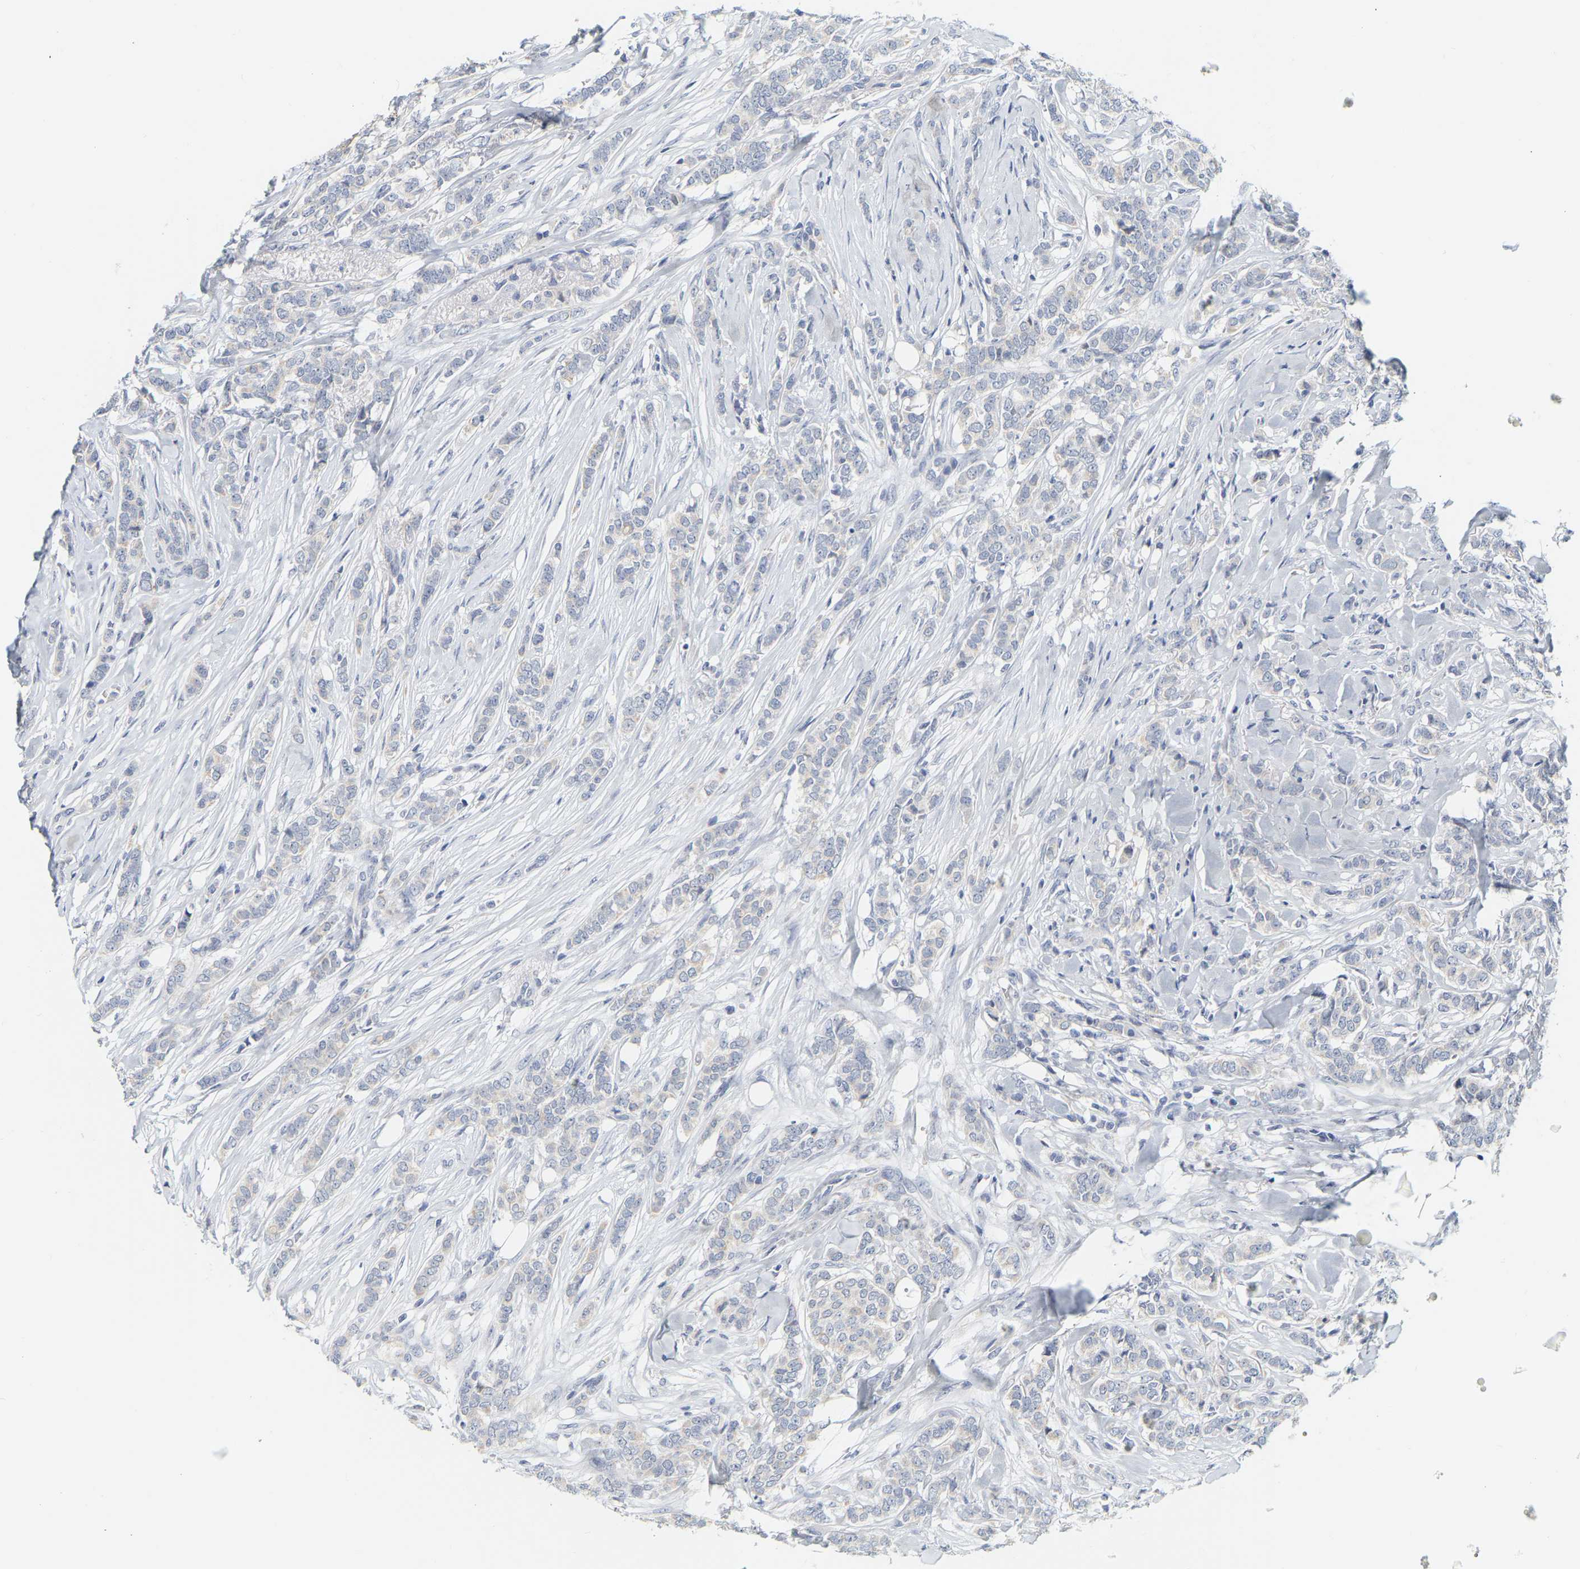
{"staining": {"intensity": "negative", "quantity": "none", "location": "none"}, "tissue": "breast cancer", "cell_type": "Tumor cells", "image_type": "cancer", "snomed": [{"axis": "morphology", "description": "Lobular carcinoma"}, {"axis": "topography", "description": "Skin"}, {"axis": "topography", "description": "Breast"}], "caption": "Human lobular carcinoma (breast) stained for a protein using IHC exhibits no positivity in tumor cells.", "gene": "KRT76", "patient": {"sex": "female", "age": 46}}